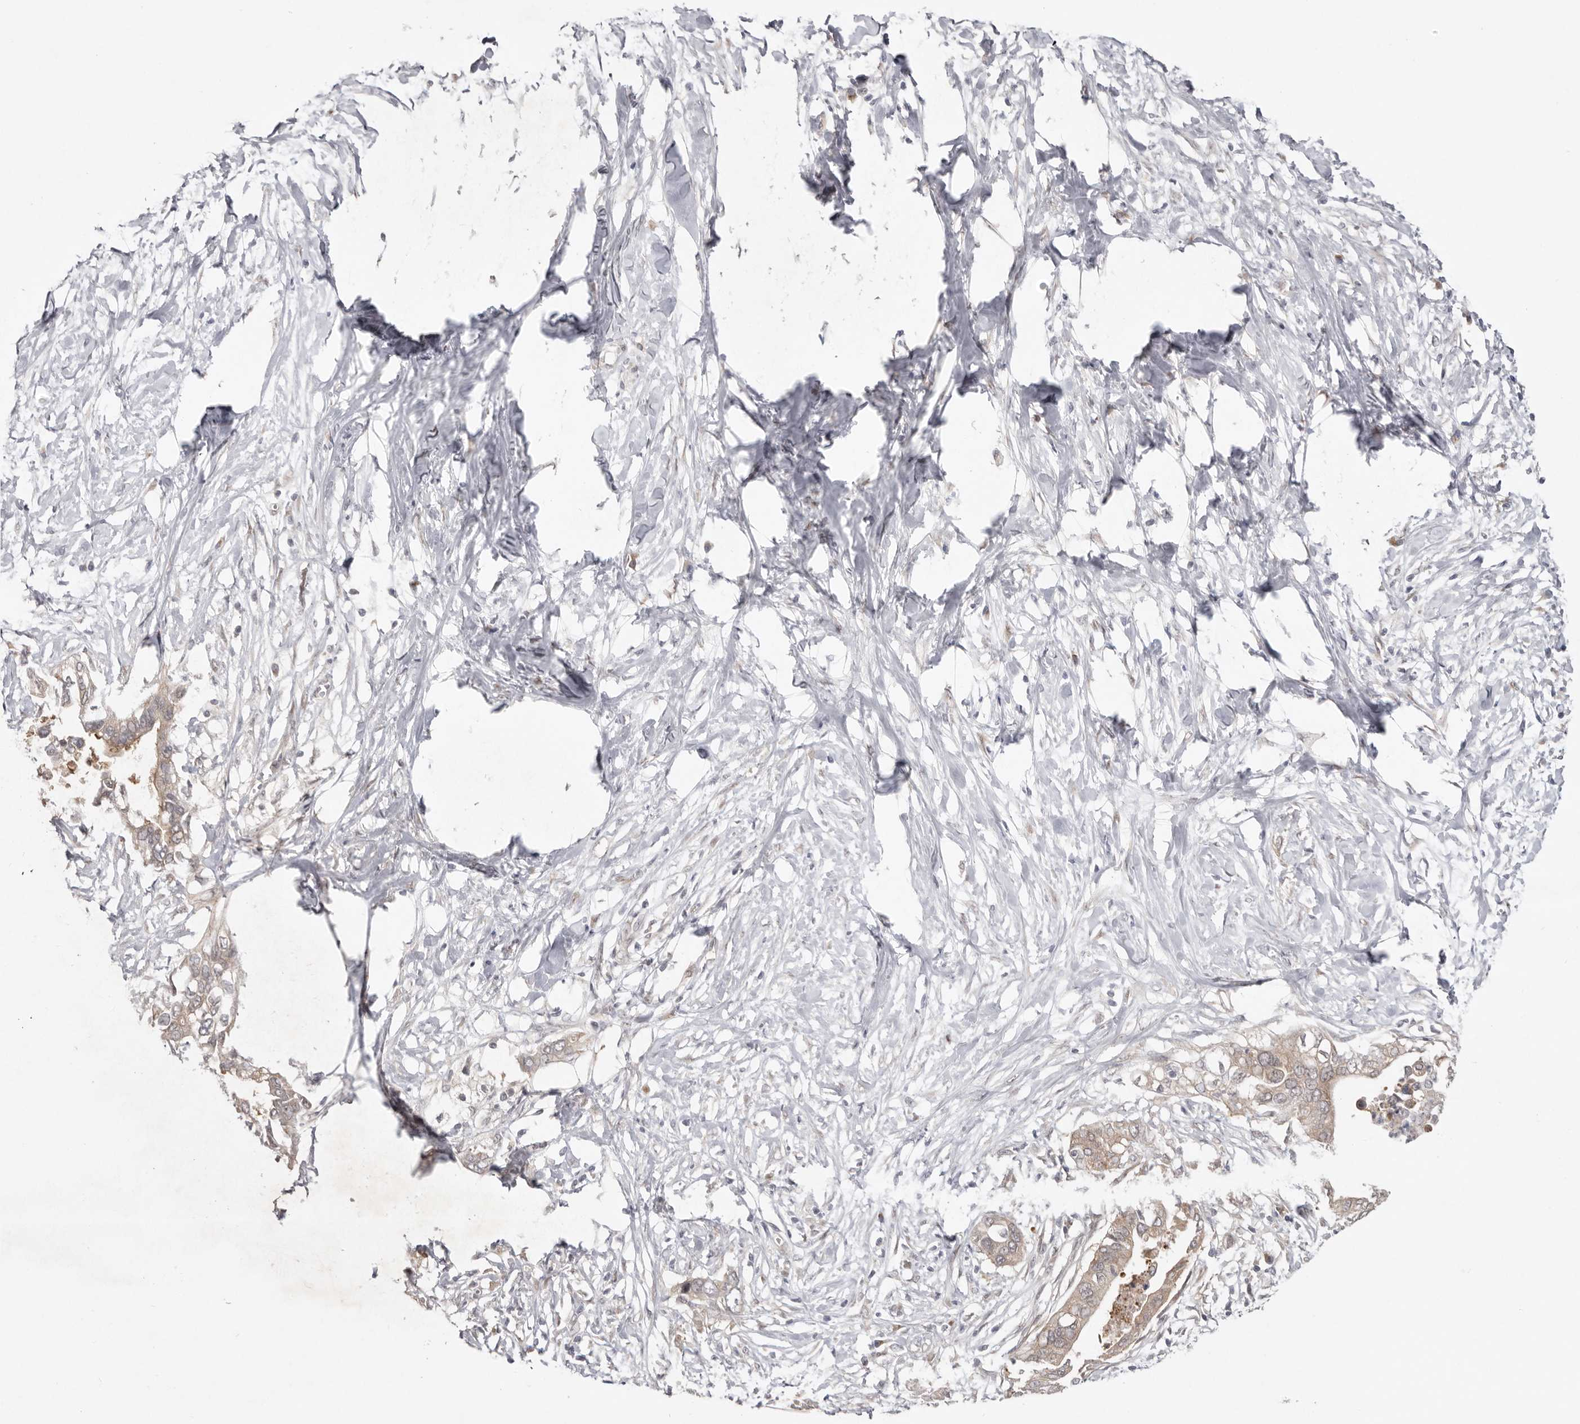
{"staining": {"intensity": "weak", "quantity": ">75%", "location": "cytoplasmic/membranous"}, "tissue": "pancreatic cancer", "cell_type": "Tumor cells", "image_type": "cancer", "snomed": [{"axis": "morphology", "description": "Normal tissue, NOS"}, {"axis": "morphology", "description": "Adenocarcinoma, NOS"}, {"axis": "topography", "description": "Pancreas"}, {"axis": "topography", "description": "Peripheral nerve tissue"}], "caption": "IHC micrograph of pancreatic cancer stained for a protein (brown), which demonstrates low levels of weak cytoplasmic/membranous staining in about >75% of tumor cells.", "gene": "NSUN4", "patient": {"sex": "male", "age": 59}}